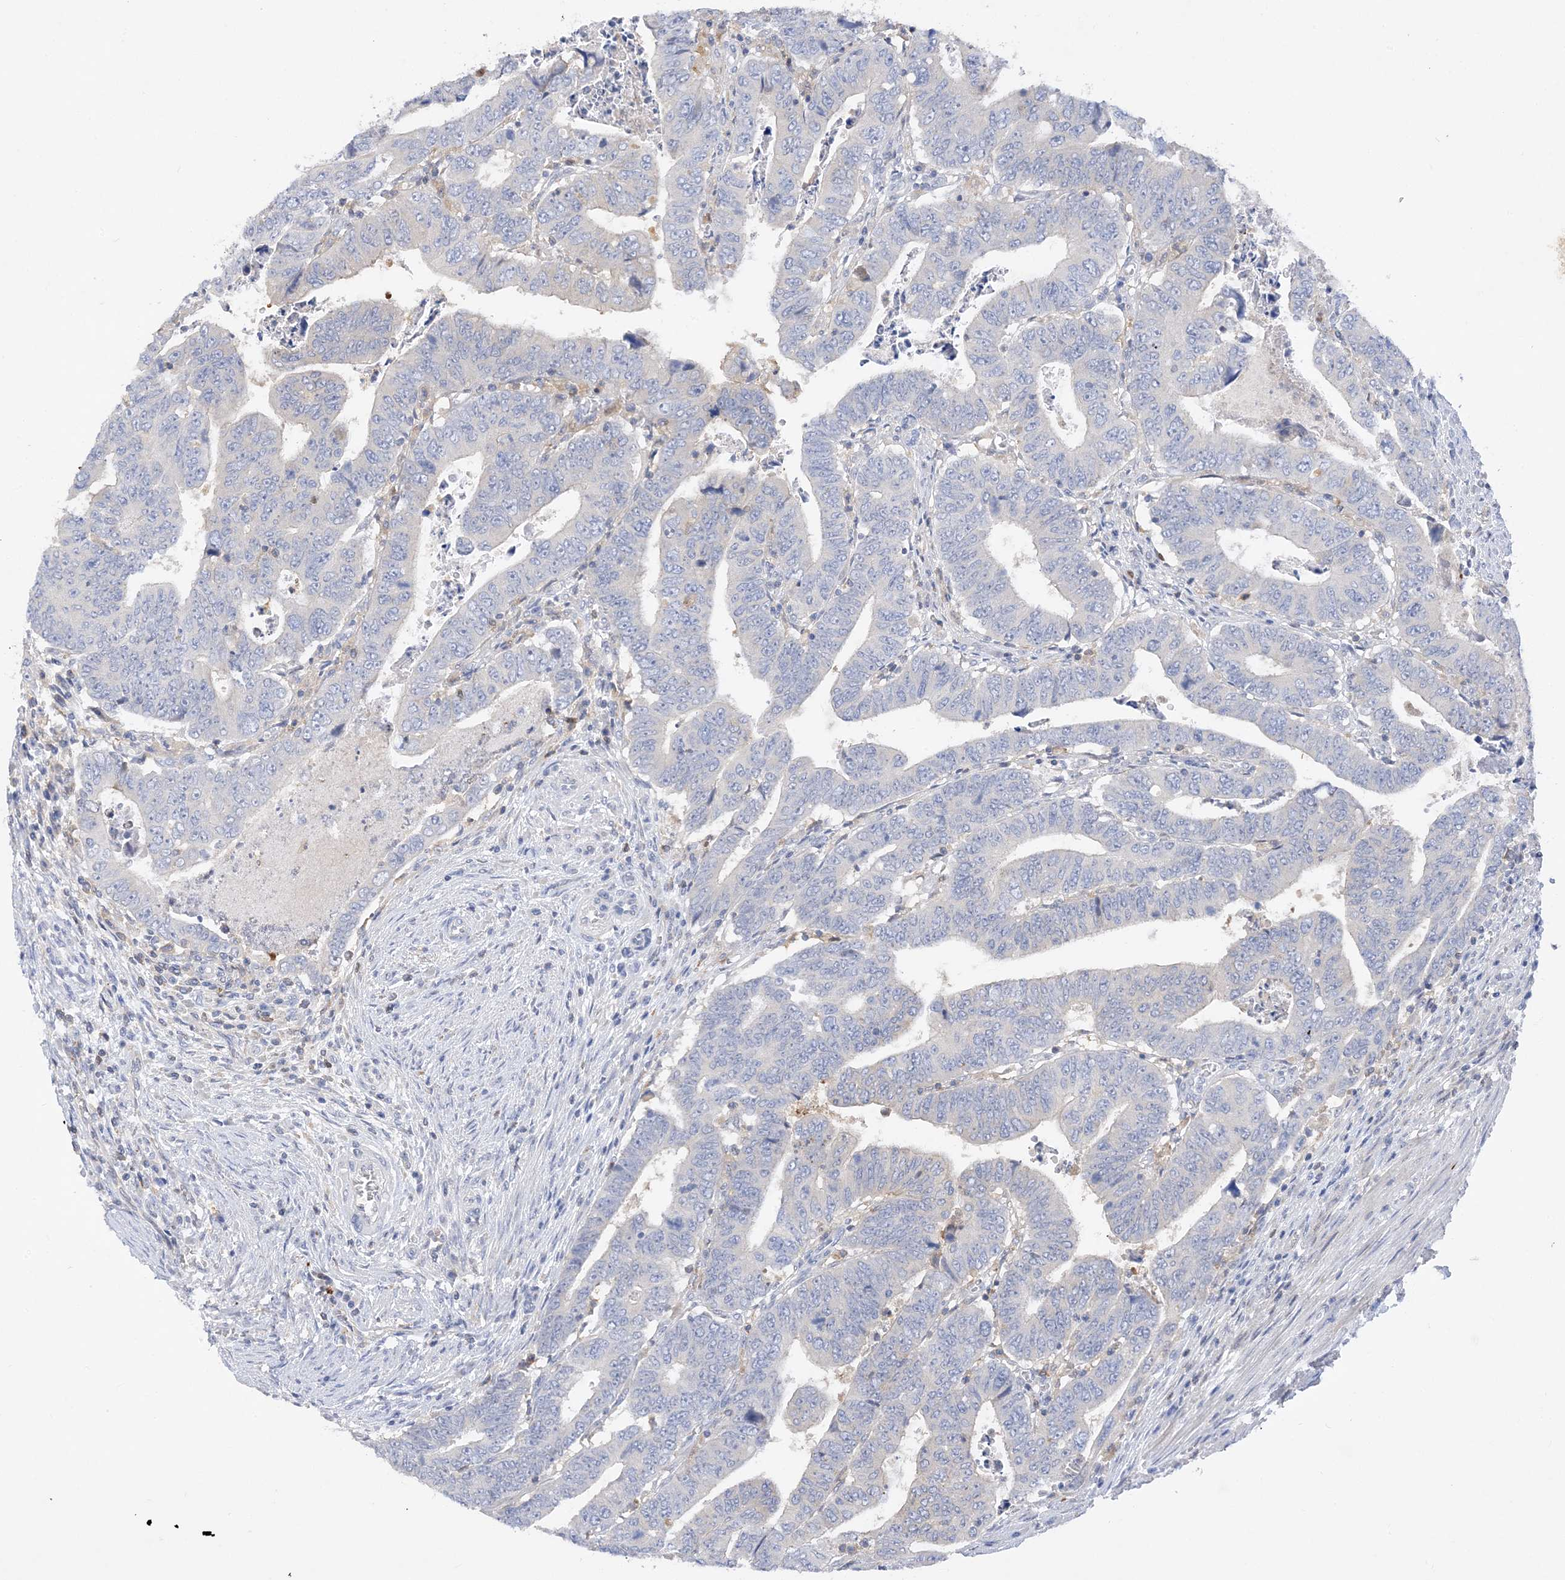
{"staining": {"intensity": "negative", "quantity": "none", "location": "none"}, "tissue": "colorectal cancer", "cell_type": "Tumor cells", "image_type": "cancer", "snomed": [{"axis": "morphology", "description": "Normal tissue, NOS"}, {"axis": "morphology", "description": "Adenocarcinoma, NOS"}, {"axis": "topography", "description": "Rectum"}], "caption": "IHC photomicrograph of colorectal cancer (adenocarcinoma) stained for a protein (brown), which displays no staining in tumor cells.", "gene": "ARV1", "patient": {"sex": "female", "age": 65}}